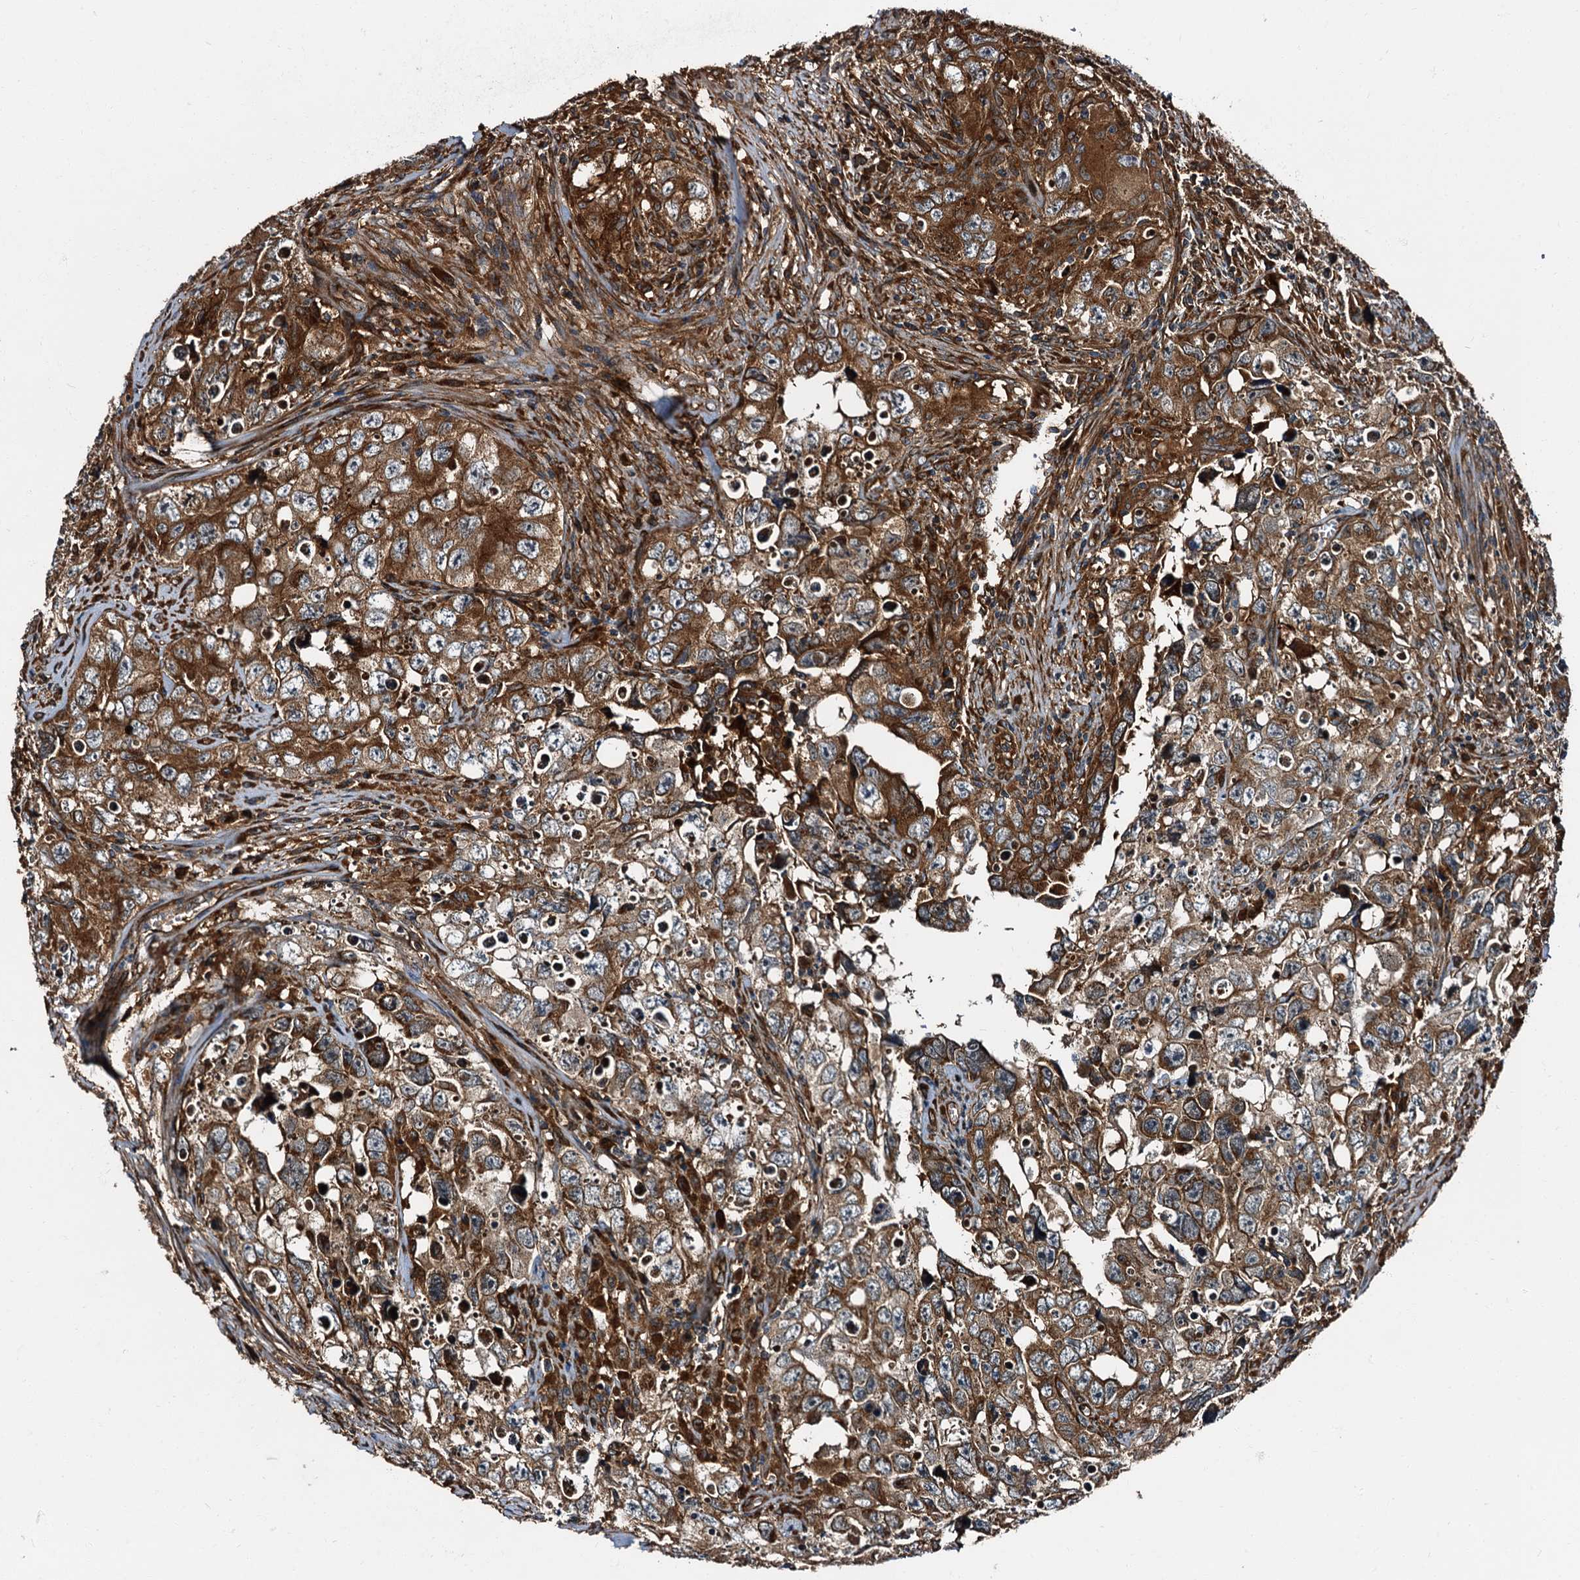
{"staining": {"intensity": "strong", "quantity": ">75%", "location": "cytoplasmic/membranous"}, "tissue": "testis cancer", "cell_type": "Tumor cells", "image_type": "cancer", "snomed": [{"axis": "morphology", "description": "Seminoma, NOS"}, {"axis": "morphology", "description": "Carcinoma, Embryonal, NOS"}, {"axis": "topography", "description": "Testis"}], "caption": "High-power microscopy captured an immunohistochemistry (IHC) image of testis cancer (seminoma), revealing strong cytoplasmic/membranous positivity in about >75% of tumor cells.", "gene": "PEX5", "patient": {"sex": "male", "age": 43}}